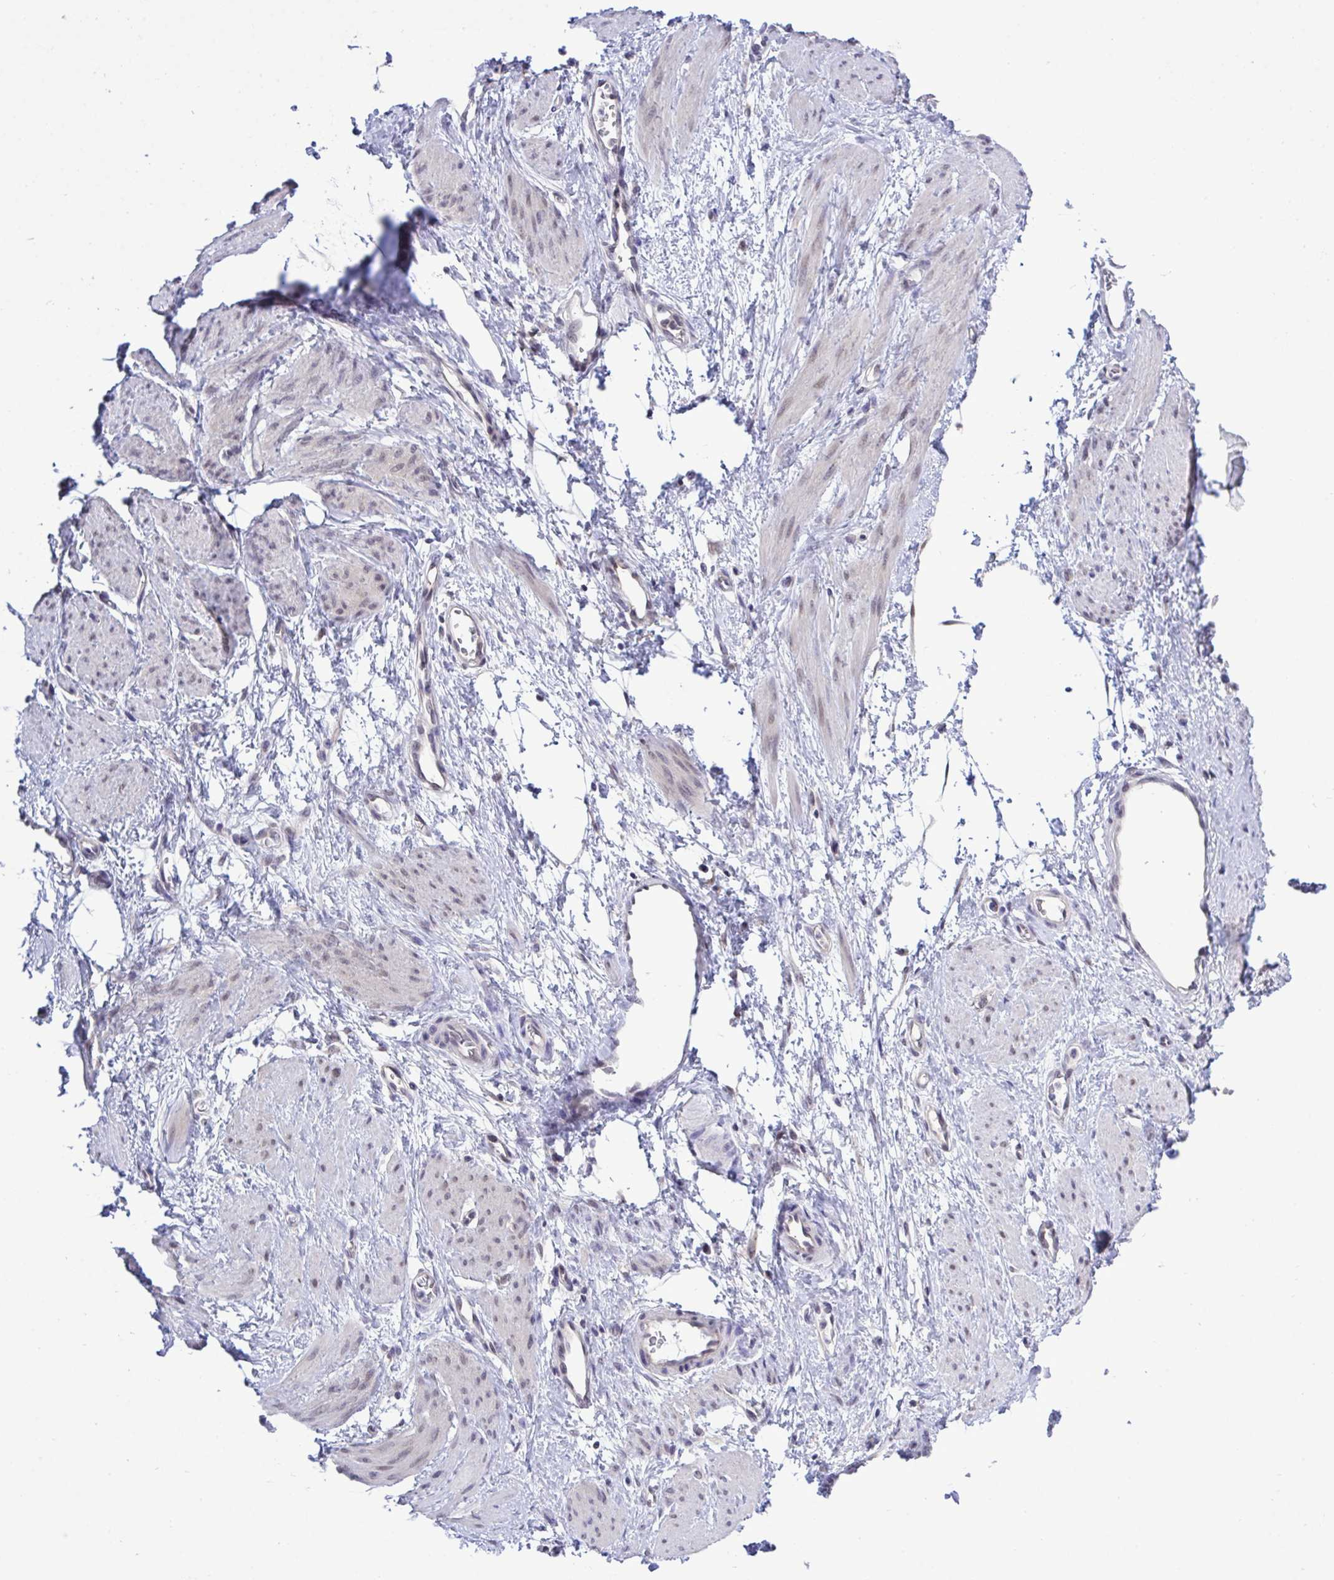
{"staining": {"intensity": "negative", "quantity": "none", "location": "none"}, "tissue": "smooth muscle", "cell_type": "Smooth muscle cells", "image_type": "normal", "snomed": [{"axis": "morphology", "description": "Normal tissue, NOS"}, {"axis": "topography", "description": "Smooth muscle"}, {"axis": "topography", "description": "Uterus"}], "caption": "High magnification brightfield microscopy of normal smooth muscle stained with DAB (brown) and counterstained with hematoxylin (blue): smooth muscle cells show no significant staining. (Immunohistochemistry (ihc), brightfield microscopy, high magnification).", "gene": "ZNF444", "patient": {"sex": "female", "age": 39}}